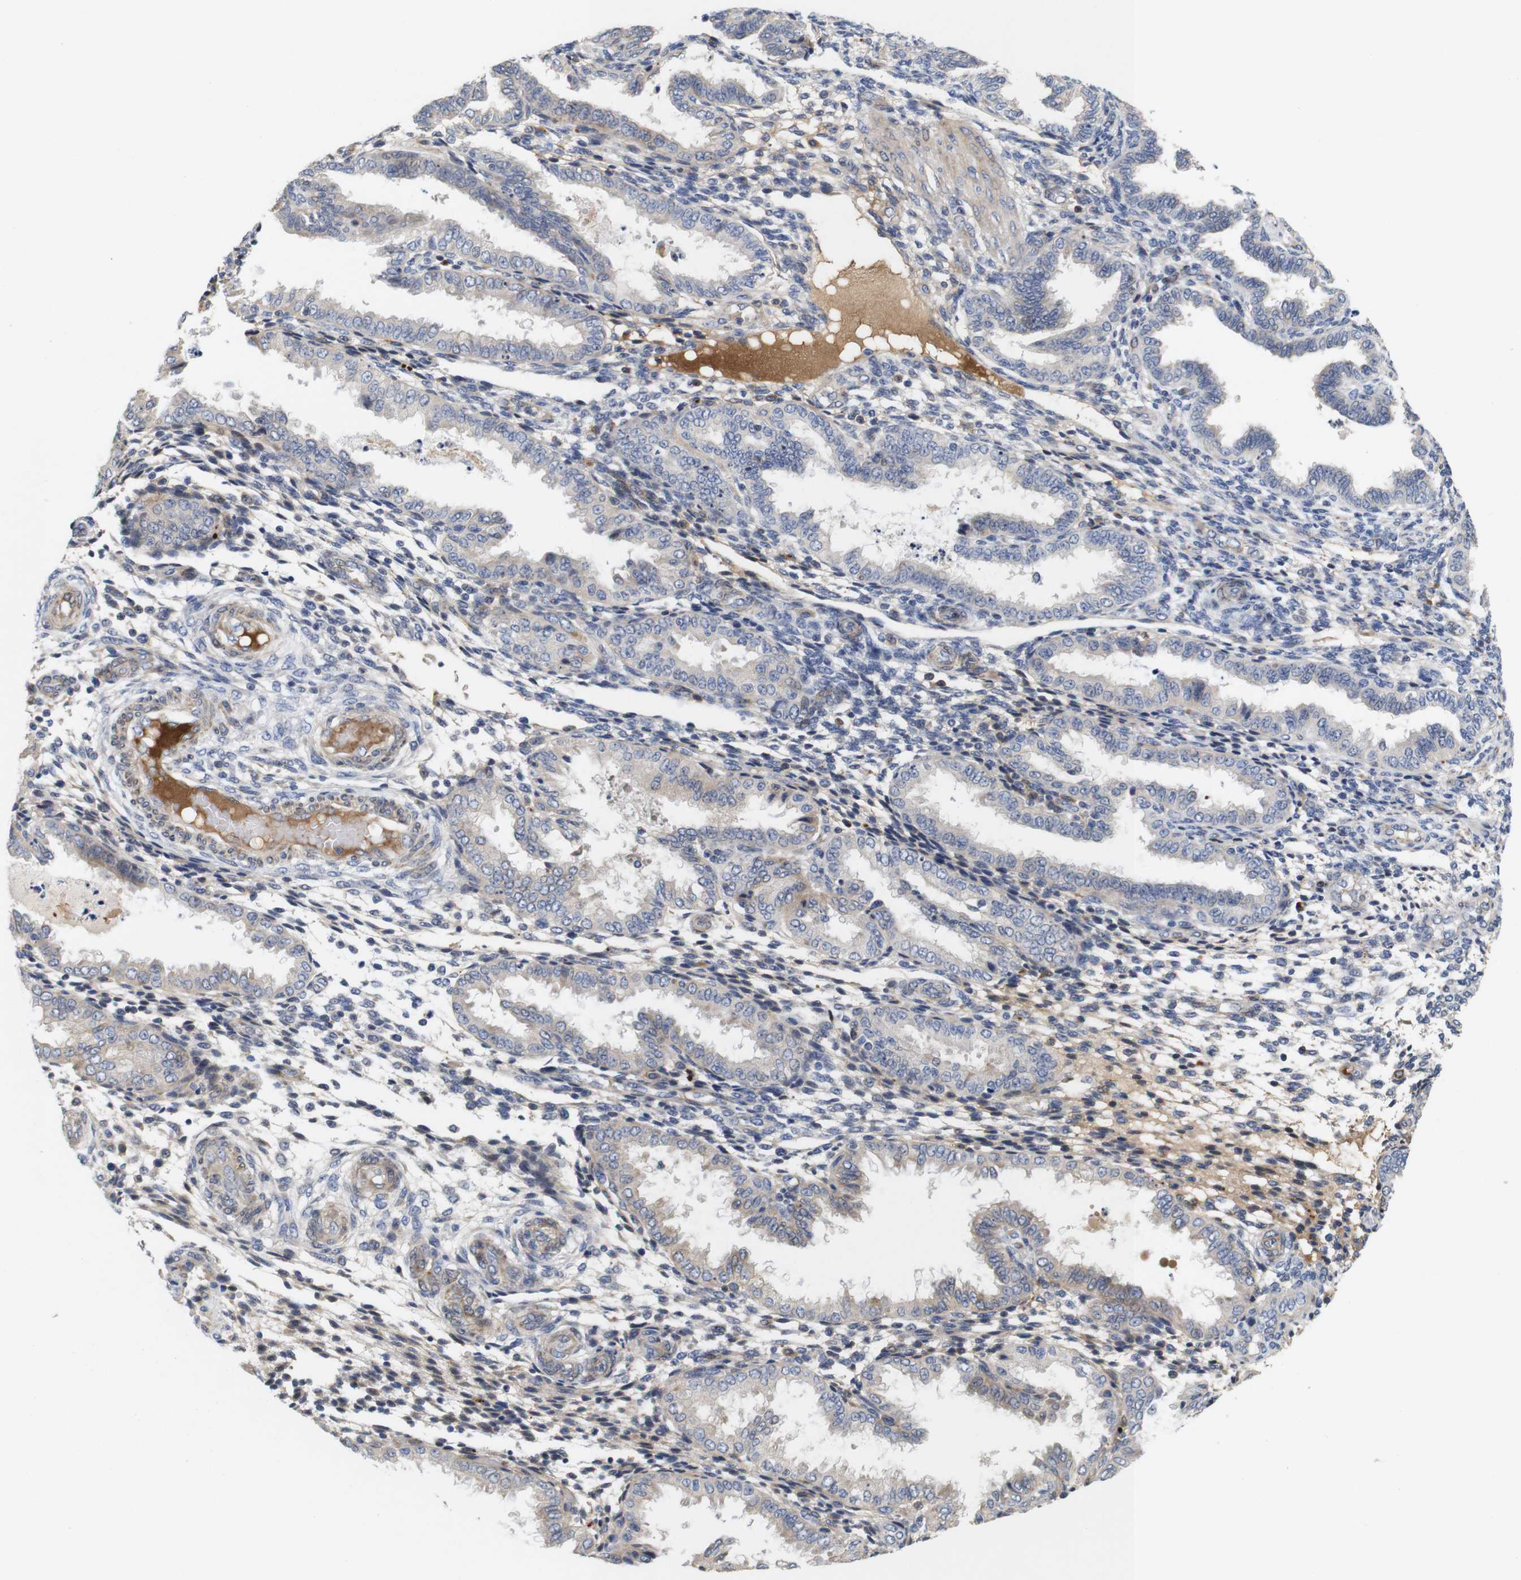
{"staining": {"intensity": "moderate", "quantity": "25%-75%", "location": "cytoplasmic/membranous"}, "tissue": "endometrium", "cell_type": "Cells in endometrial stroma", "image_type": "normal", "snomed": [{"axis": "morphology", "description": "Normal tissue, NOS"}, {"axis": "topography", "description": "Endometrium"}], "caption": "A high-resolution histopathology image shows IHC staining of normal endometrium, which exhibits moderate cytoplasmic/membranous positivity in about 25%-75% of cells in endometrial stroma. (Brightfield microscopy of DAB IHC at high magnification).", "gene": "SPRY3", "patient": {"sex": "female", "age": 33}}